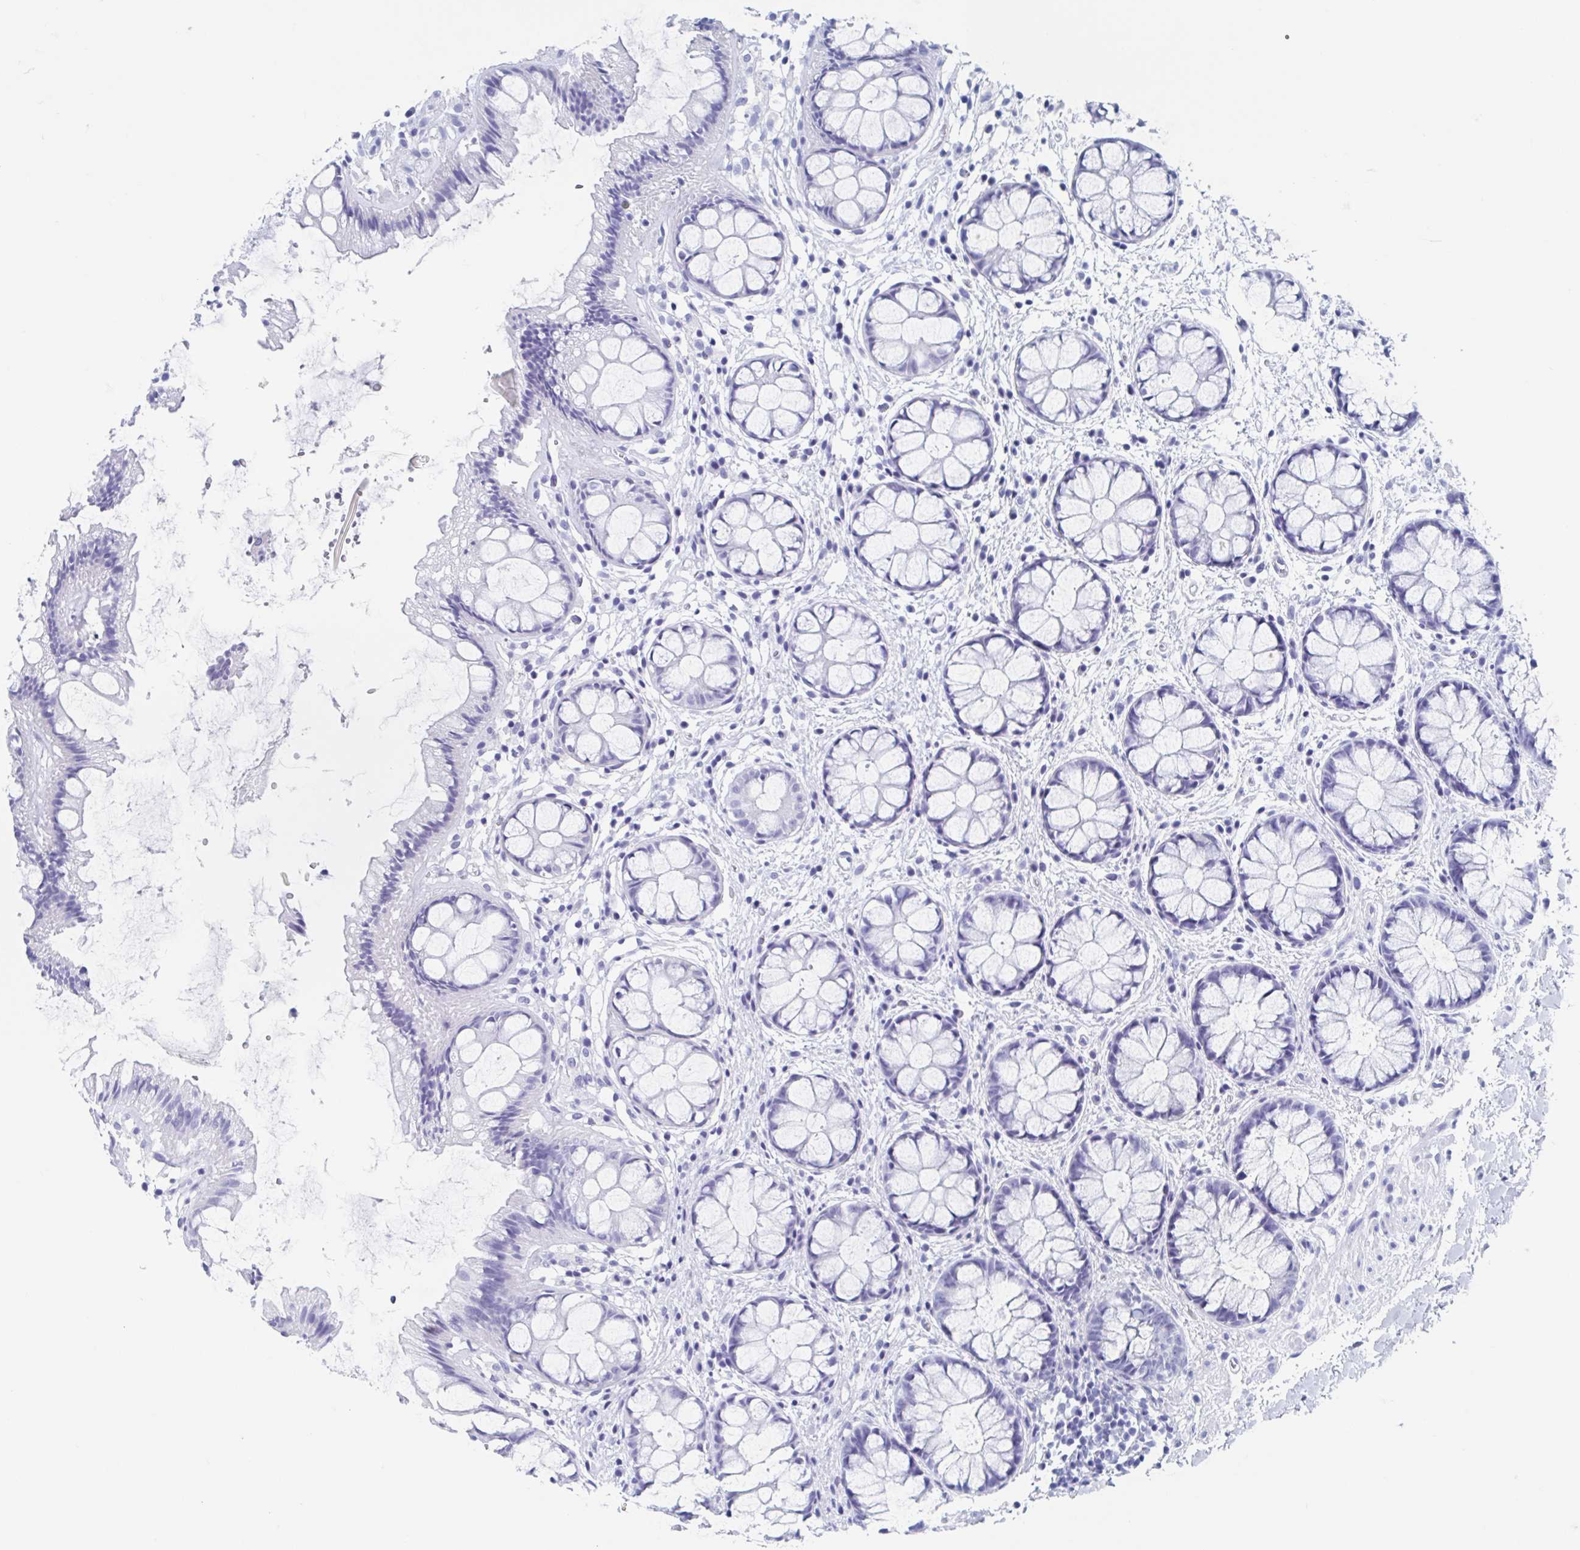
{"staining": {"intensity": "negative", "quantity": "none", "location": "none"}, "tissue": "rectum", "cell_type": "Glandular cells", "image_type": "normal", "snomed": [{"axis": "morphology", "description": "Normal tissue, NOS"}, {"axis": "topography", "description": "Rectum"}], "caption": "An image of human rectum is negative for staining in glandular cells. The staining was performed using DAB (3,3'-diaminobenzidine) to visualize the protein expression in brown, while the nuclei were stained in blue with hematoxylin (Magnification: 20x).", "gene": "C10orf53", "patient": {"sex": "female", "age": 62}}